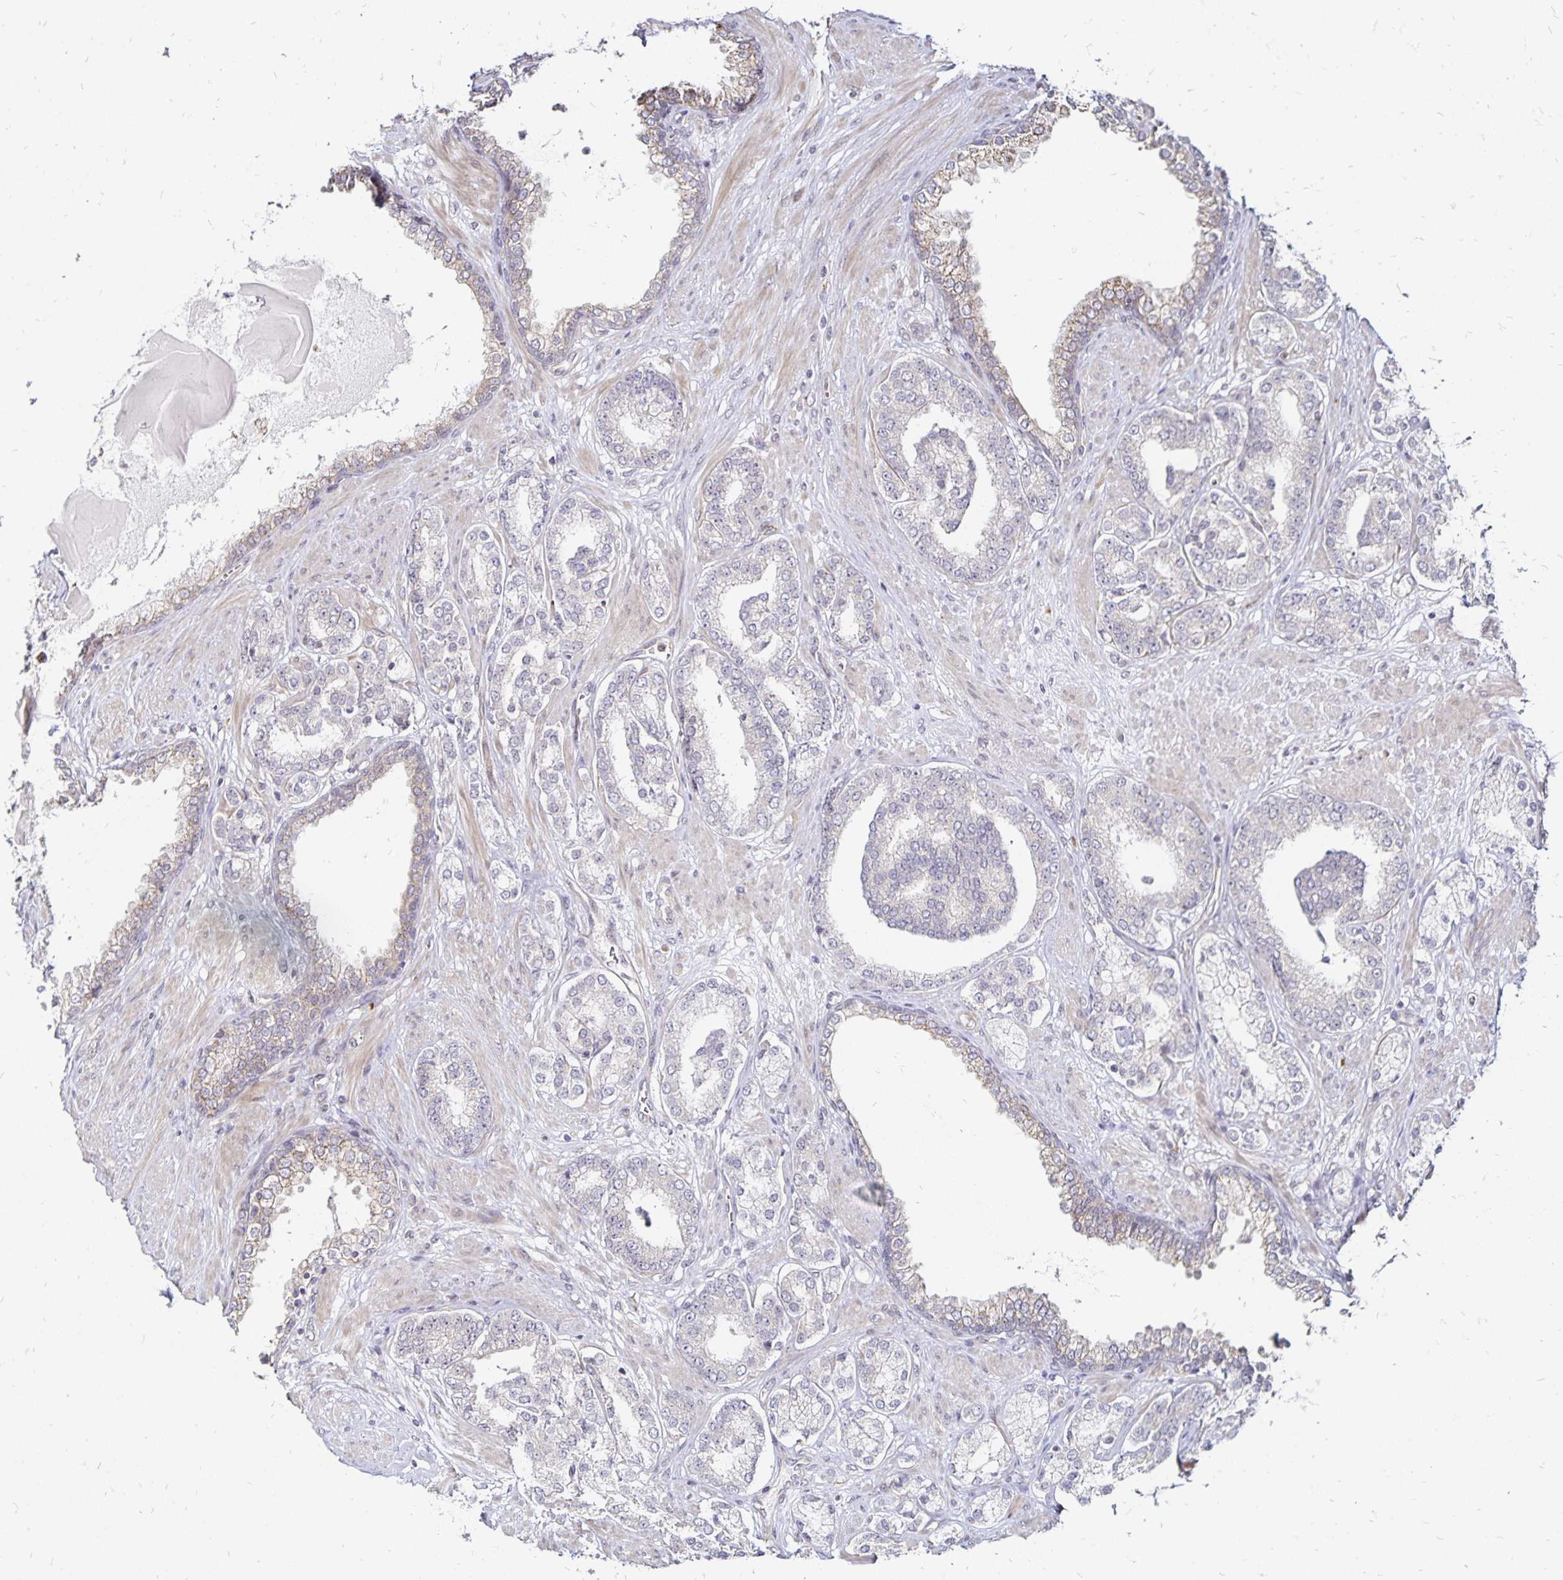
{"staining": {"intensity": "weak", "quantity": "25%-75%", "location": "cytoplasmic/membranous"}, "tissue": "prostate cancer", "cell_type": "Tumor cells", "image_type": "cancer", "snomed": [{"axis": "morphology", "description": "Adenocarcinoma, High grade"}, {"axis": "topography", "description": "Prostate"}], "caption": "Immunohistochemistry of human prostate cancer (high-grade adenocarcinoma) displays low levels of weak cytoplasmic/membranous staining in approximately 25%-75% of tumor cells.", "gene": "CYP27A1", "patient": {"sex": "male", "age": 62}}